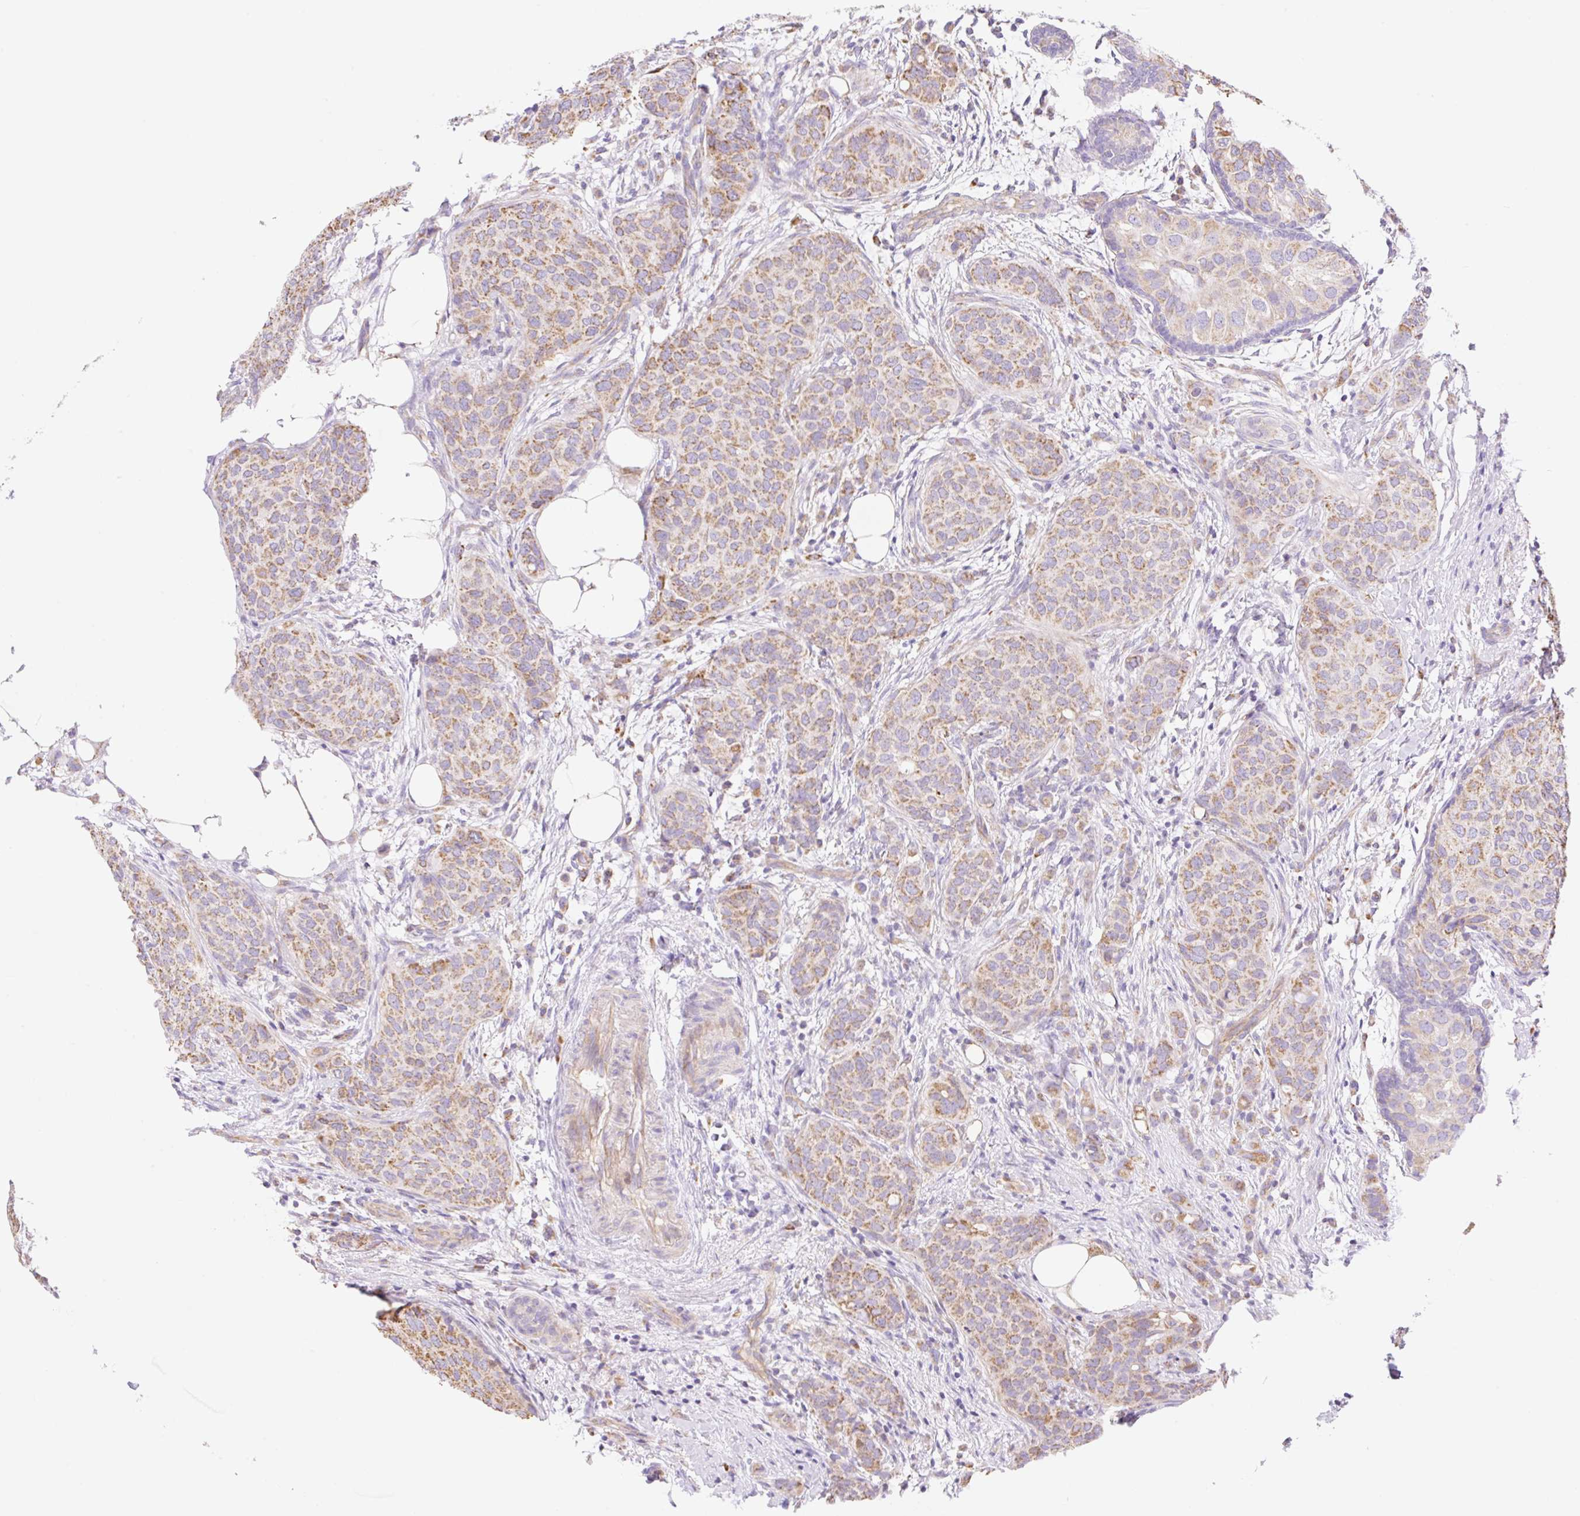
{"staining": {"intensity": "moderate", "quantity": "25%-75%", "location": "cytoplasmic/membranous"}, "tissue": "breast cancer", "cell_type": "Tumor cells", "image_type": "cancer", "snomed": [{"axis": "morphology", "description": "Duct carcinoma"}, {"axis": "topography", "description": "Breast"}], "caption": "Protein expression analysis of human intraductal carcinoma (breast) reveals moderate cytoplasmic/membranous positivity in approximately 25%-75% of tumor cells.", "gene": "ESAM", "patient": {"sex": "female", "age": 47}}